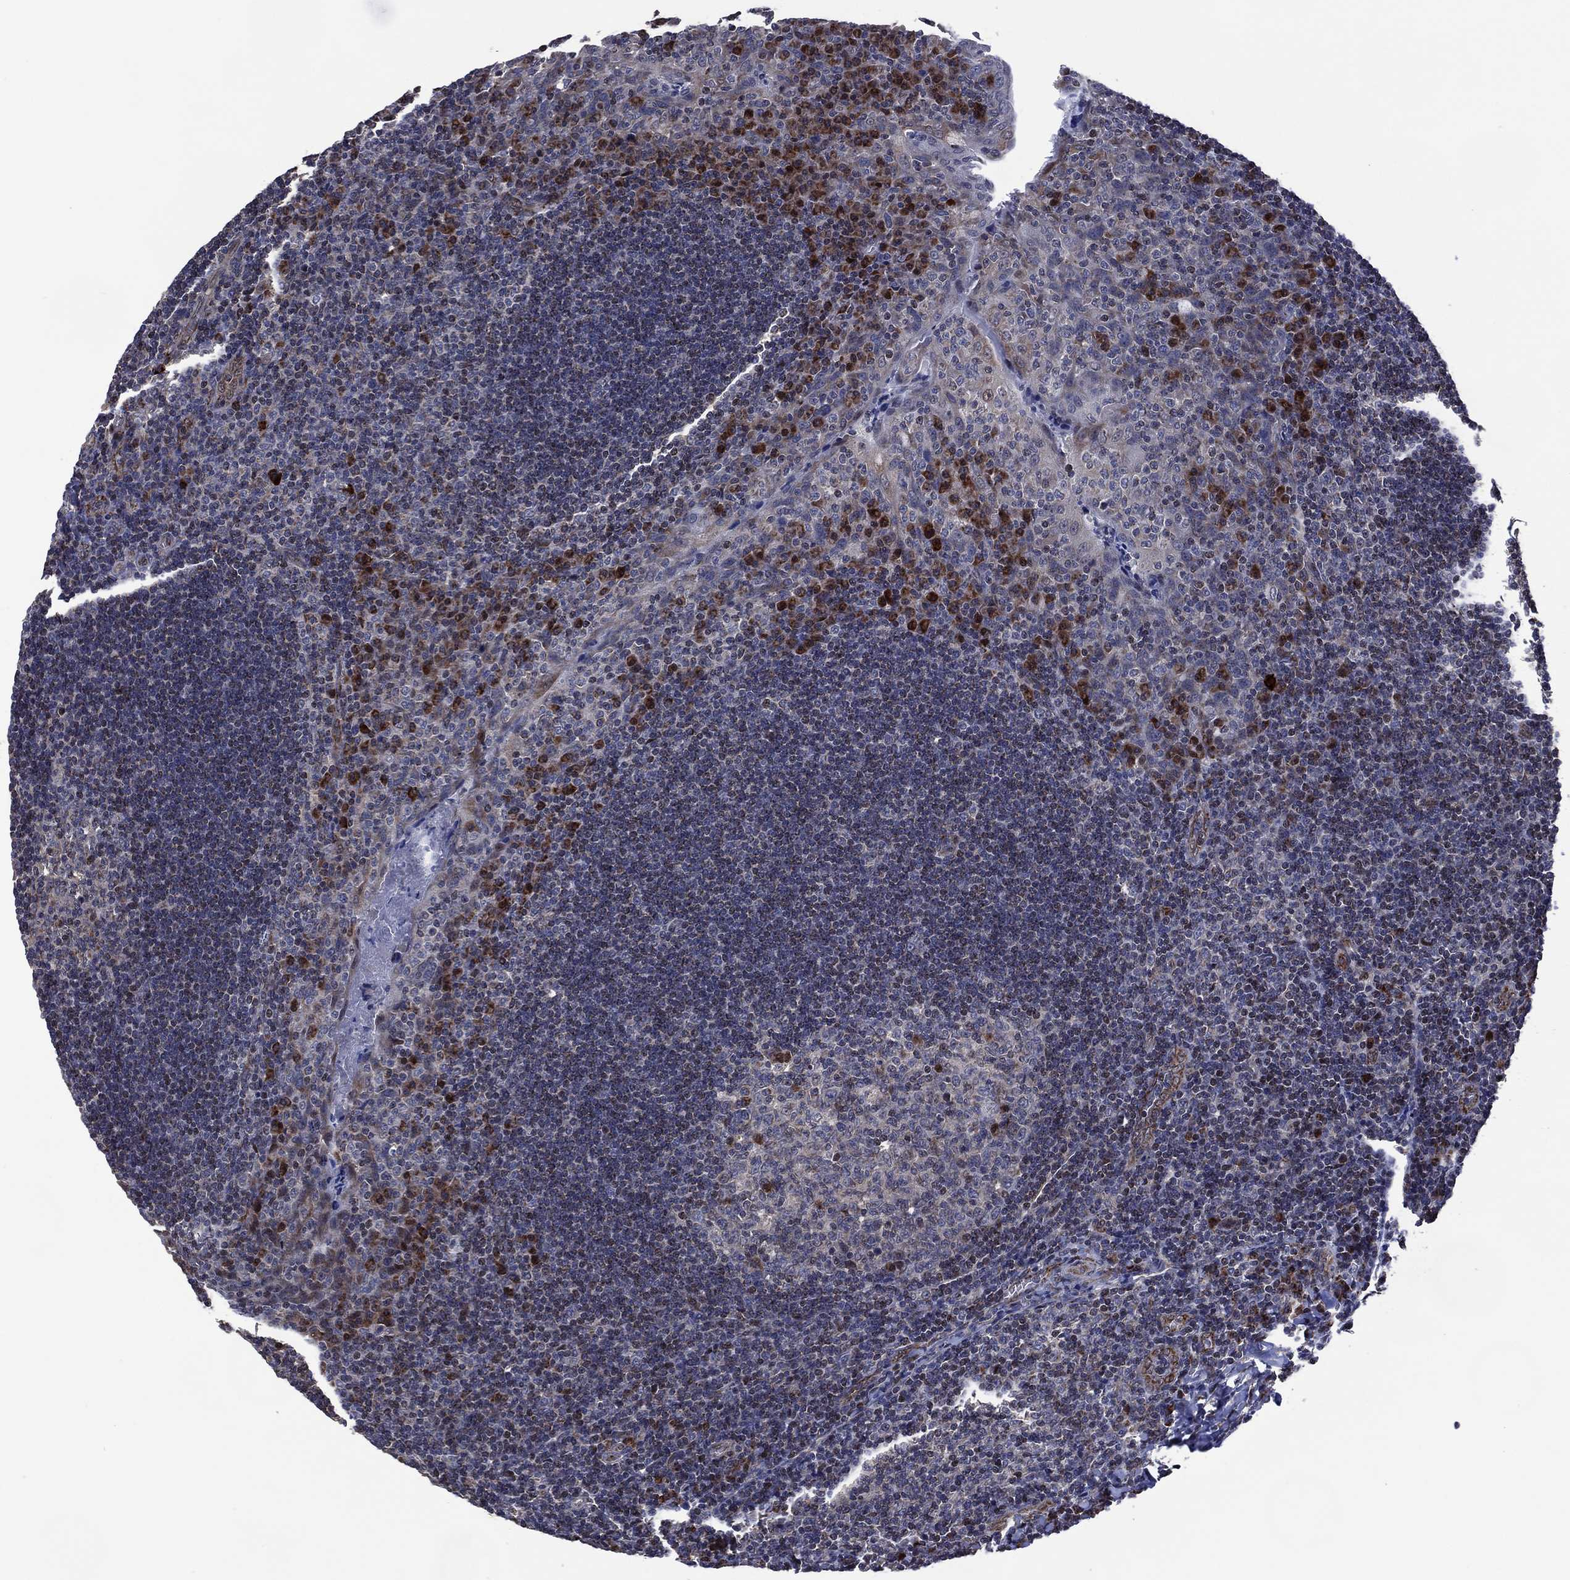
{"staining": {"intensity": "moderate", "quantity": "<25%", "location": "cytoplasmic/membranous"}, "tissue": "tonsil", "cell_type": "Germinal center cells", "image_type": "normal", "snomed": [{"axis": "morphology", "description": "Normal tissue, NOS"}, {"axis": "topography", "description": "Tonsil"}], "caption": "The photomicrograph reveals staining of unremarkable tonsil, revealing moderate cytoplasmic/membranous protein positivity (brown color) within germinal center cells.", "gene": "HTD2", "patient": {"sex": "male", "age": 17}}